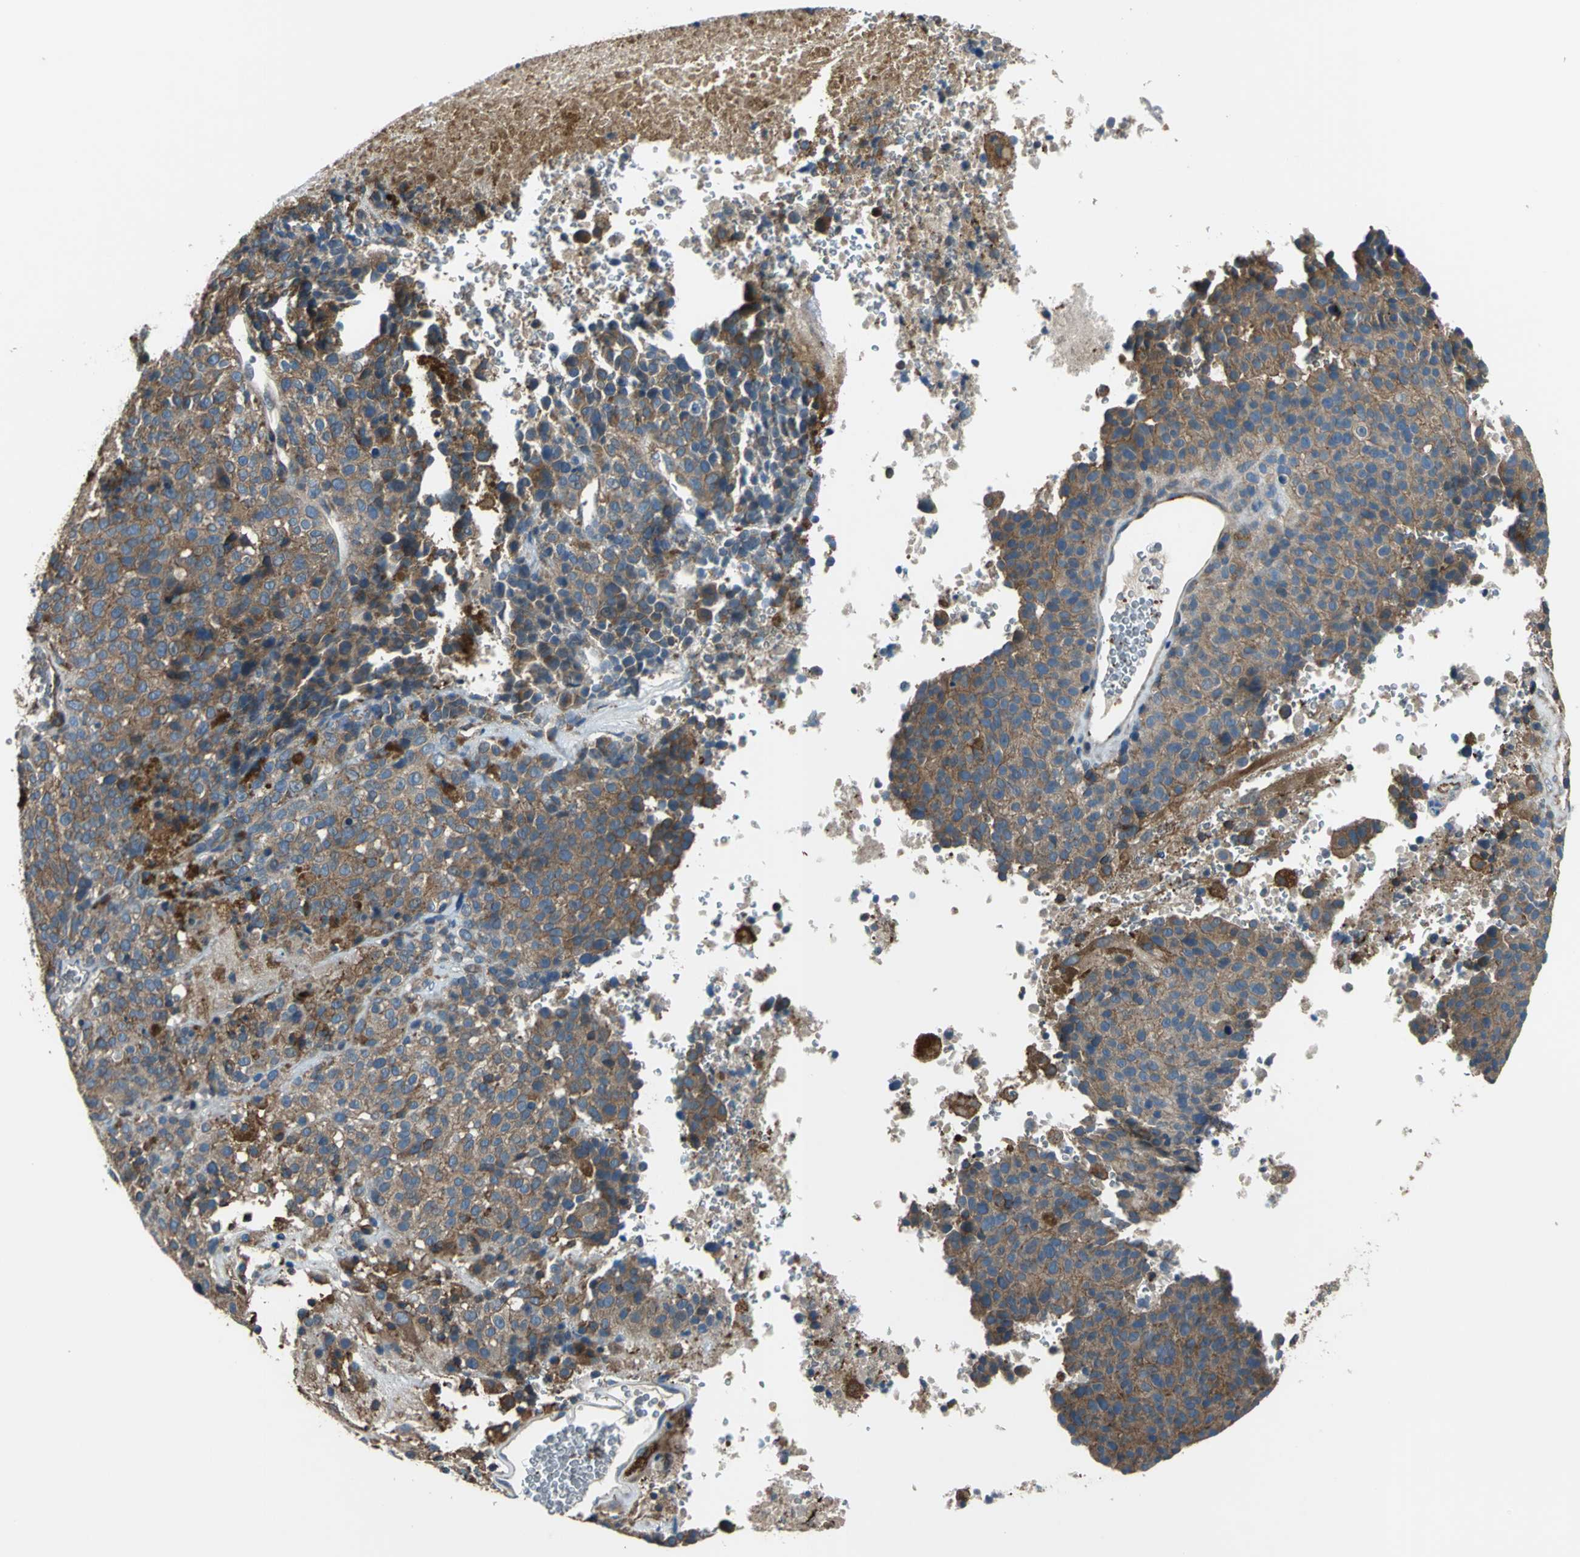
{"staining": {"intensity": "strong", "quantity": ">75%", "location": "cytoplasmic/membranous"}, "tissue": "melanoma", "cell_type": "Tumor cells", "image_type": "cancer", "snomed": [{"axis": "morphology", "description": "Malignant melanoma, Metastatic site"}, {"axis": "topography", "description": "Cerebral cortex"}], "caption": "An immunohistochemistry (IHC) image of tumor tissue is shown. Protein staining in brown labels strong cytoplasmic/membranous positivity in melanoma within tumor cells.", "gene": "PARVA", "patient": {"sex": "female", "age": 52}}